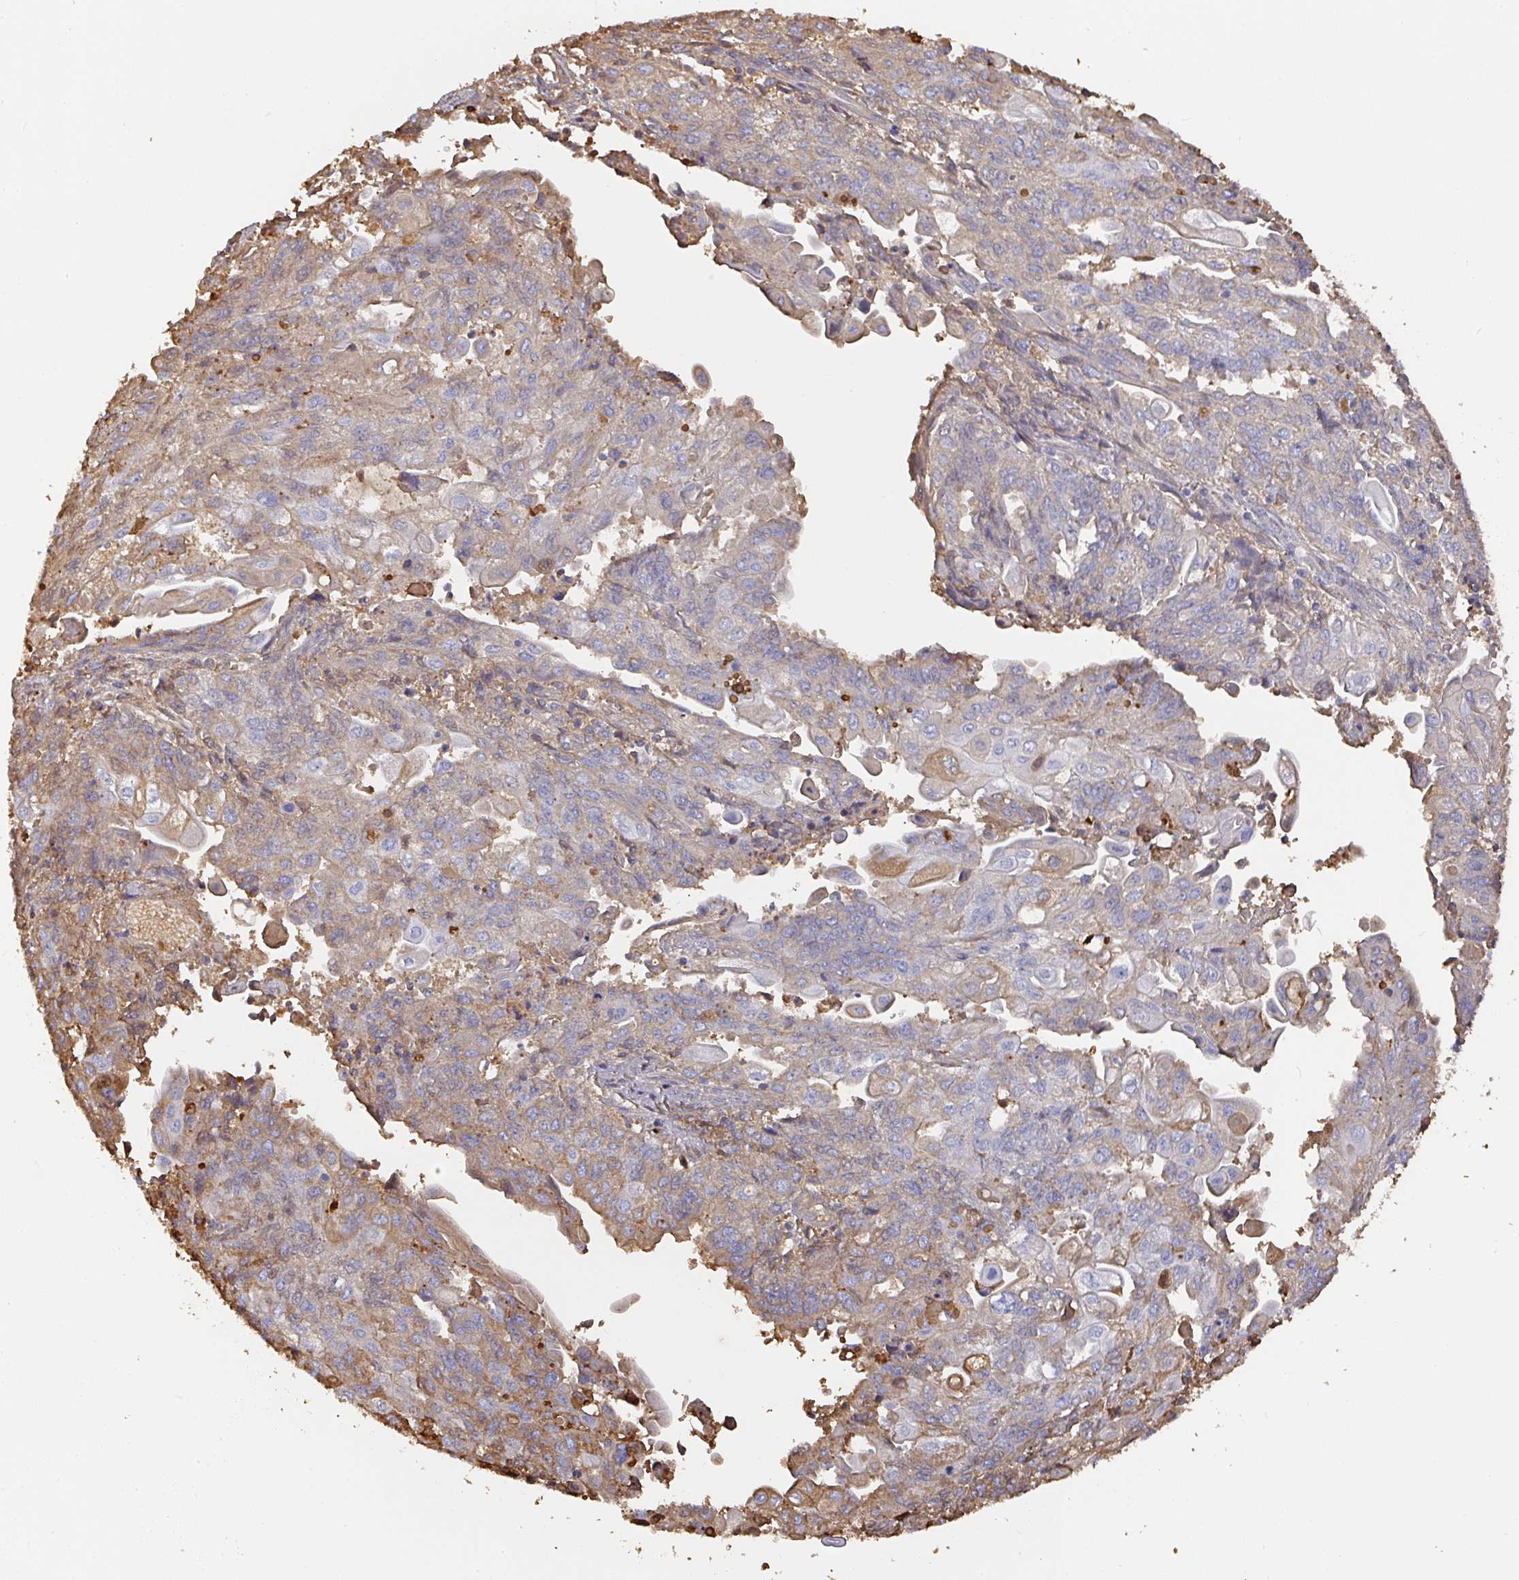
{"staining": {"intensity": "weak", "quantity": "25%-75%", "location": "cytoplasmic/membranous"}, "tissue": "endometrial cancer", "cell_type": "Tumor cells", "image_type": "cancer", "snomed": [{"axis": "morphology", "description": "Adenocarcinoma, NOS"}, {"axis": "topography", "description": "Endometrium"}], "caption": "Tumor cells display low levels of weak cytoplasmic/membranous staining in approximately 25%-75% of cells in human endometrial adenocarcinoma.", "gene": "ALB", "patient": {"sex": "female", "age": 54}}